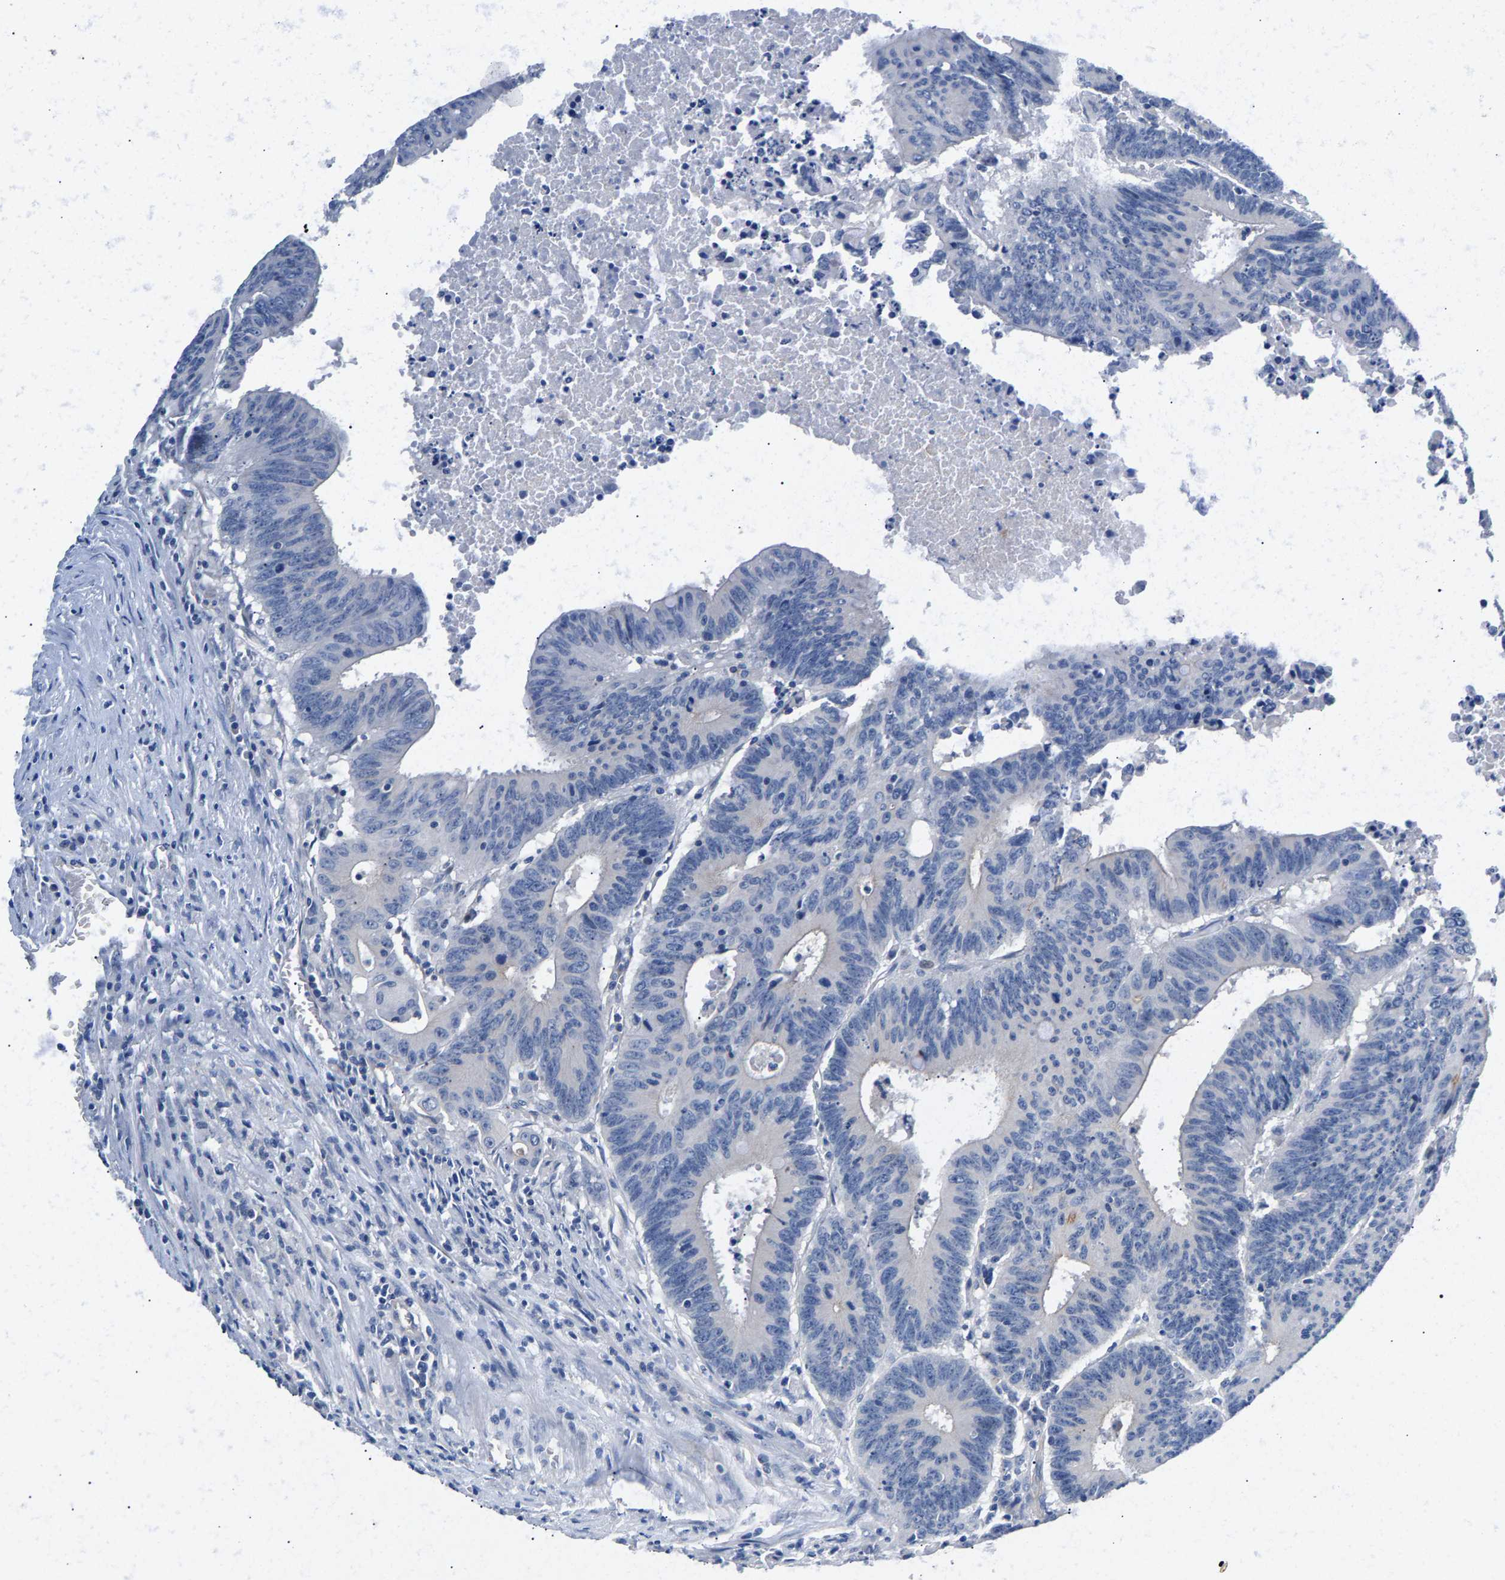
{"staining": {"intensity": "negative", "quantity": "none", "location": "none"}, "tissue": "colorectal cancer", "cell_type": "Tumor cells", "image_type": "cancer", "snomed": [{"axis": "morphology", "description": "Adenocarcinoma, NOS"}, {"axis": "topography", "description": "Colon"}], "caption": "Immunohistochemistry (IHC) of adenocarcinoma (colorectal) exhibits no staining in tumor cells. (DAB IHC, high magnification).", "gene": "P2RY4", "patient": {"sex": "male", "age": 45}}